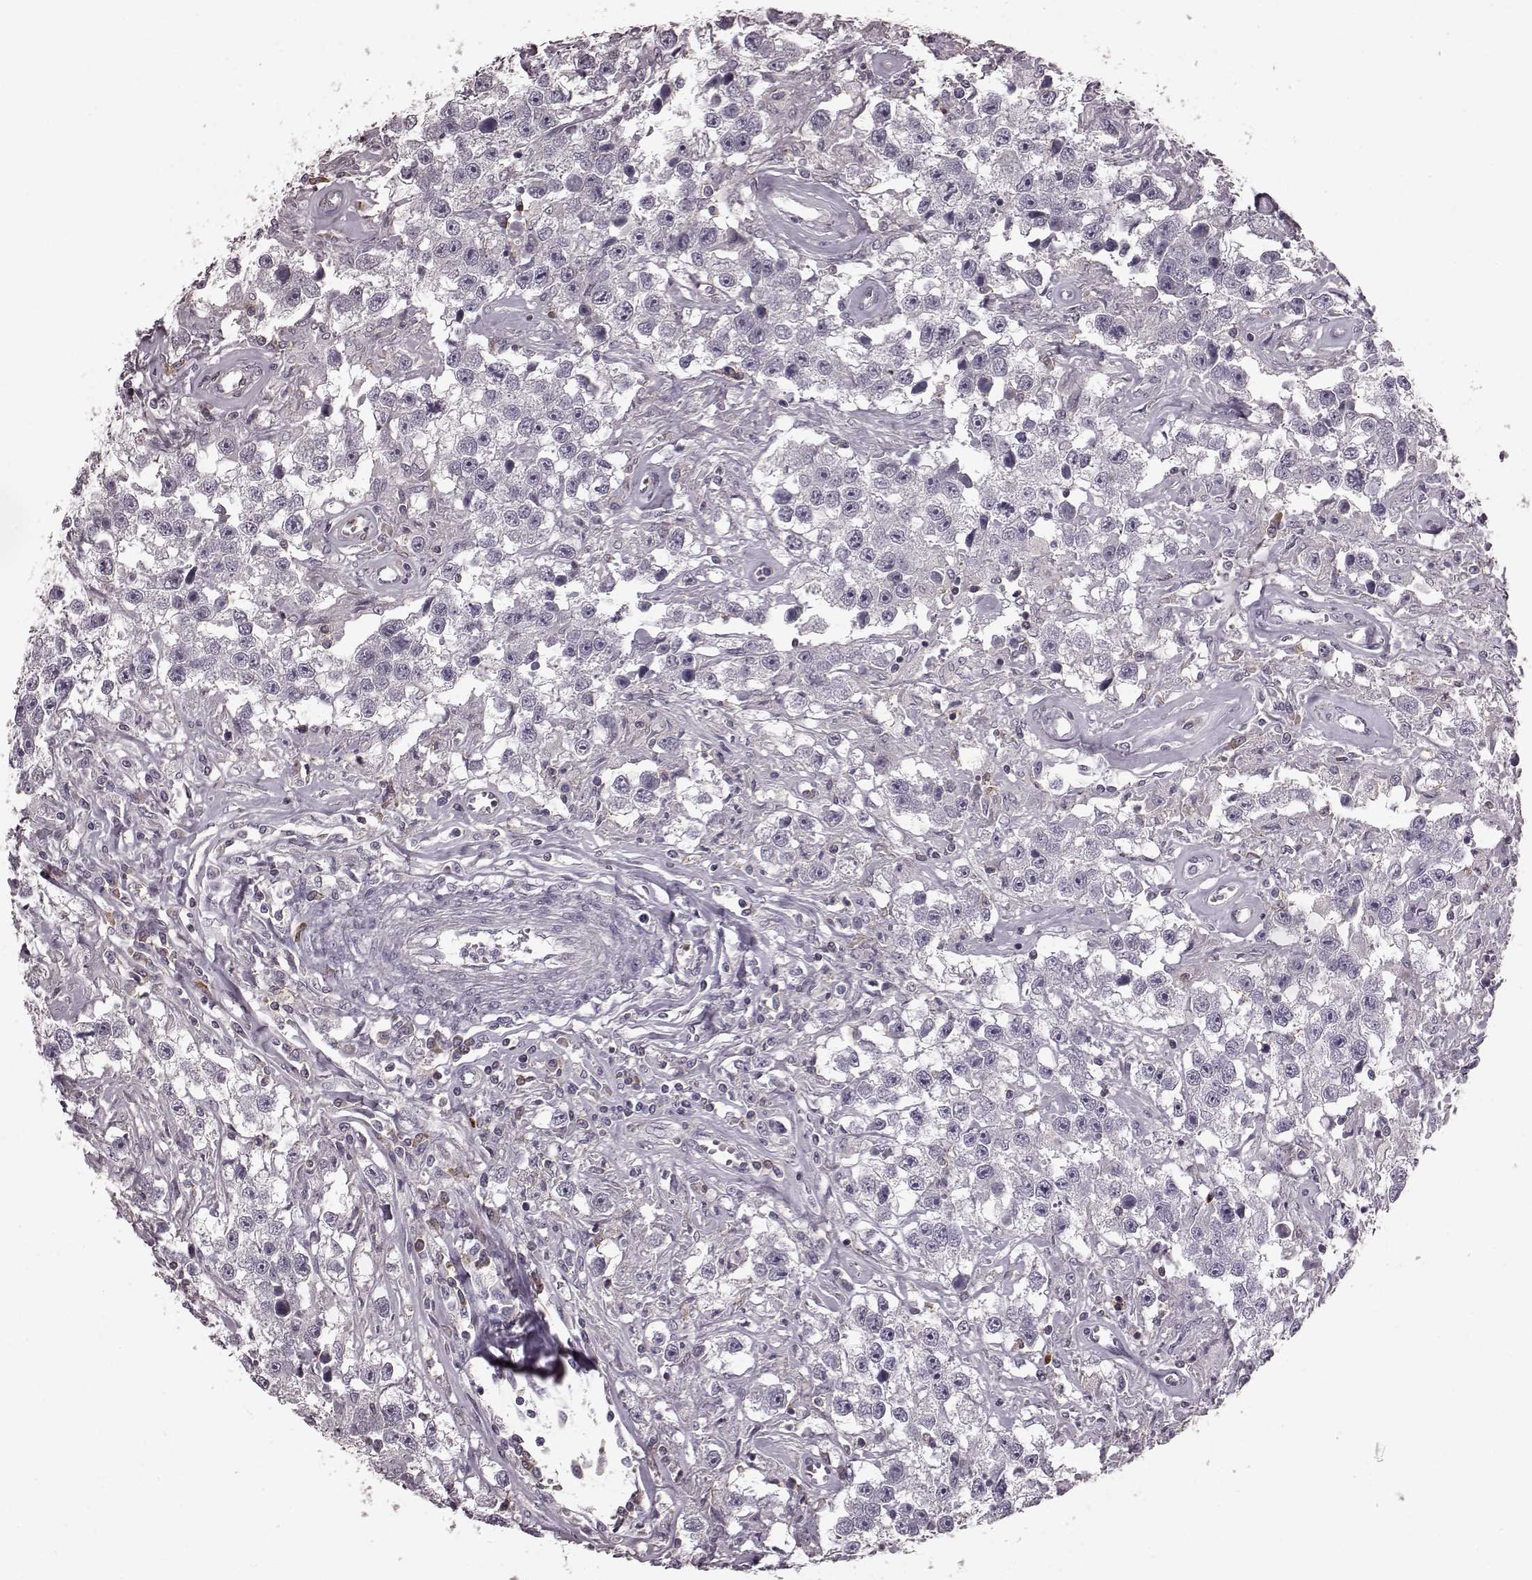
{"staining": {"intensity": "negative", "quantity": "none", "location": "none"}, "tissue": "testis cancer", "cell_type": "Tumor cells", "image_type": "cancer", "snomed": [{"axis": "morphology", "description": "Seminoma, NOS"}, {"axis": "topography", "description": "Testis"}], "caption": "A high-resolution histopathology image shows IHC staining of testis seminoma, which shows no significant expression in tumor cells.", "gene": "CD28", "patient": {"sex": "male", "age": 43}}